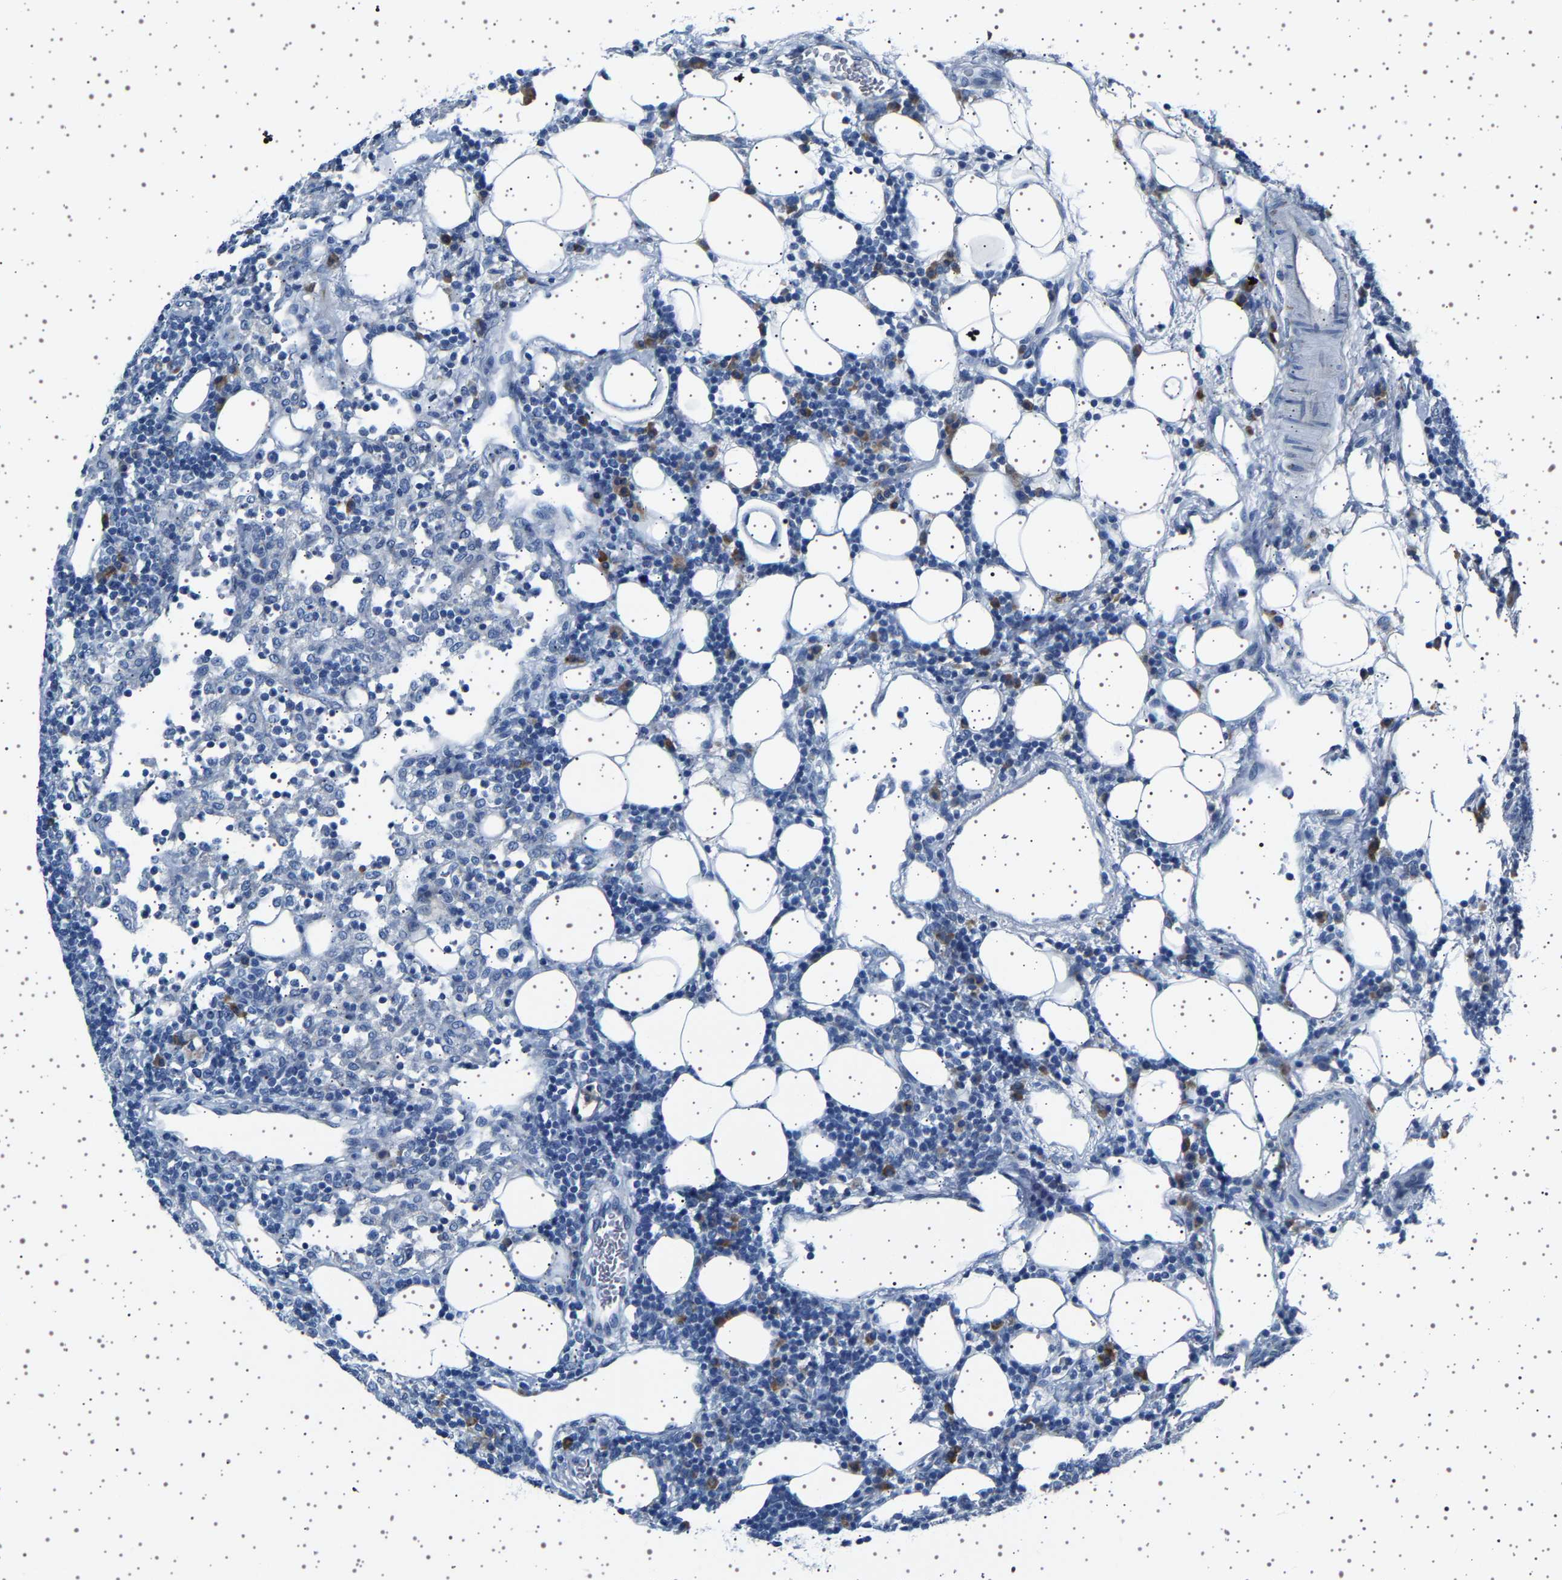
{"staining": {"intensity": "negative", "quantity": "none", "location": "none"}, "tissue": "lymph node", "cell_type": "Germinal center cells", "image_type": "normal", "snomed": [{"axis": "morphology", "description": "Normal tissue, NOS"}, {"axis": "morphology", "description": "Carcinoid, malignant, NOS"}, {"axis": "topography", "description": "Lymph node"}], "caption": "High magnification brightfield microscopy of normal lymph node stained with DAB (3,3'-diaminobenzidine) (brown) and counterstained with hematoxylin (blue): germinal center cells show no significant expression. (Brightfield microscopy of DAB immunohistochemistry at high magnification).", "gene": "FTCD", "patient": {"sex": "male", "age": 47}}